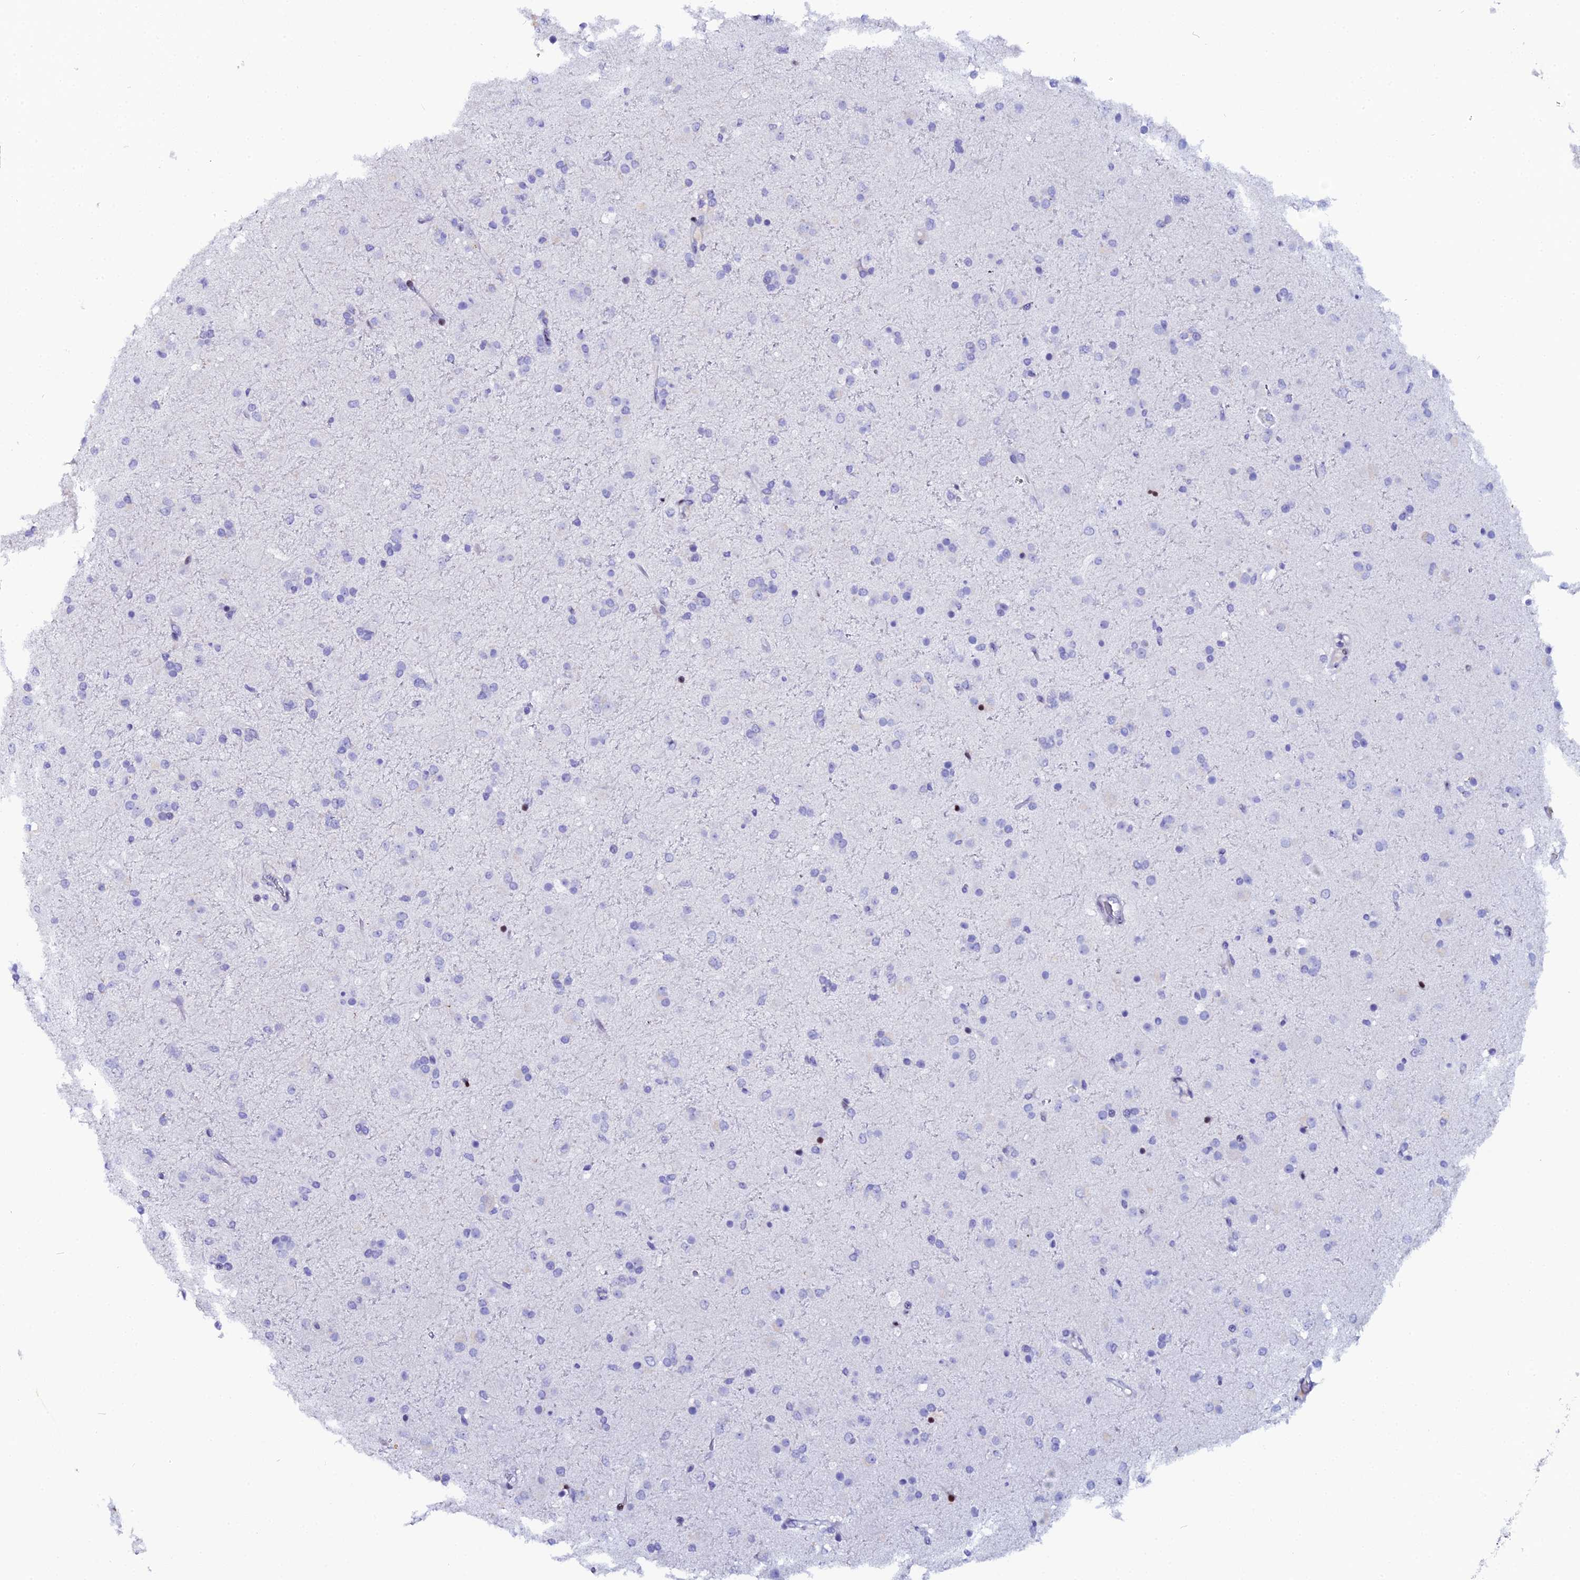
{"staining": {"intensity": "negative", "quantity": "none", "location": "none"}, "tissue": "glioma", "cell_type": "Tumor cells", "image_type": "cancer", "snomed": [{"axis": "morphology", "description": "Glioma, malignant, Low grade"}, {"axis": "topography", "description": "Brain"}], "caption": "Glioma was stained to show a protein in brown. There is no significant expression in tumor cells.", "gene": "MYNN", "patient": {"sex": "male", "age": 65}}